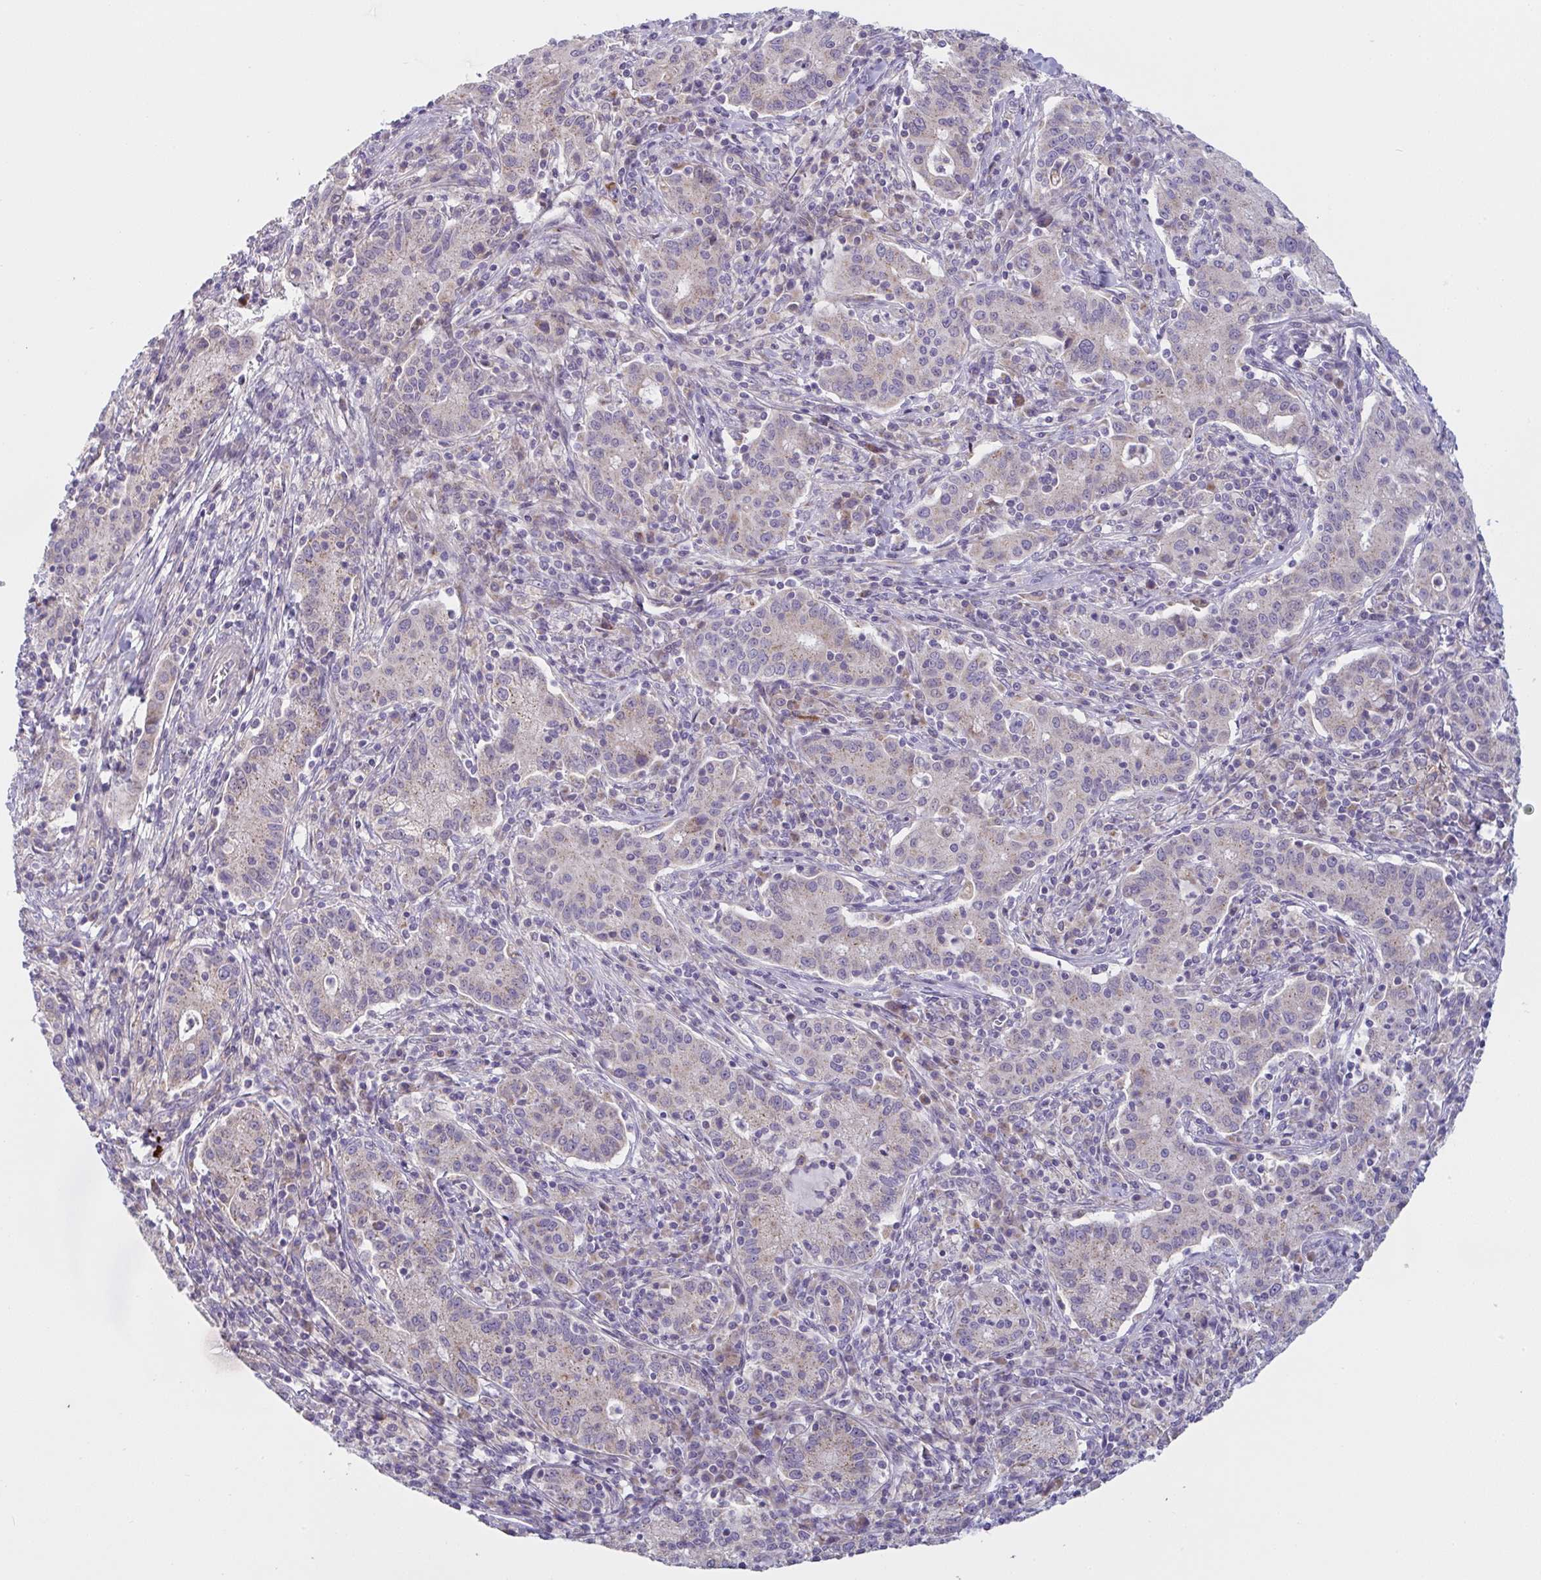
{"staining": {"intensity": "weak", "quantity": "<25%", "location": "cytoplasmic/membranous"}, "tissue": "cervical cancer", "cell_type": "Tumor cells", "image_type": "cancer", "snomed": [{"axis": "morphology", "description": "Normal tissue, NOS"}, {"axis": "morphology", "description": "Adenocarcinoma, NOS"}, {"axis": "topography", "description": "Cervix"}], "caption": "This is an immunohistochemistry photomicrograph of cervical cancer (adenocarcinoma). There is no staining in tumor cells.", "gene": "MRPS2", "patient": {"sex": "female", "age": 44}}